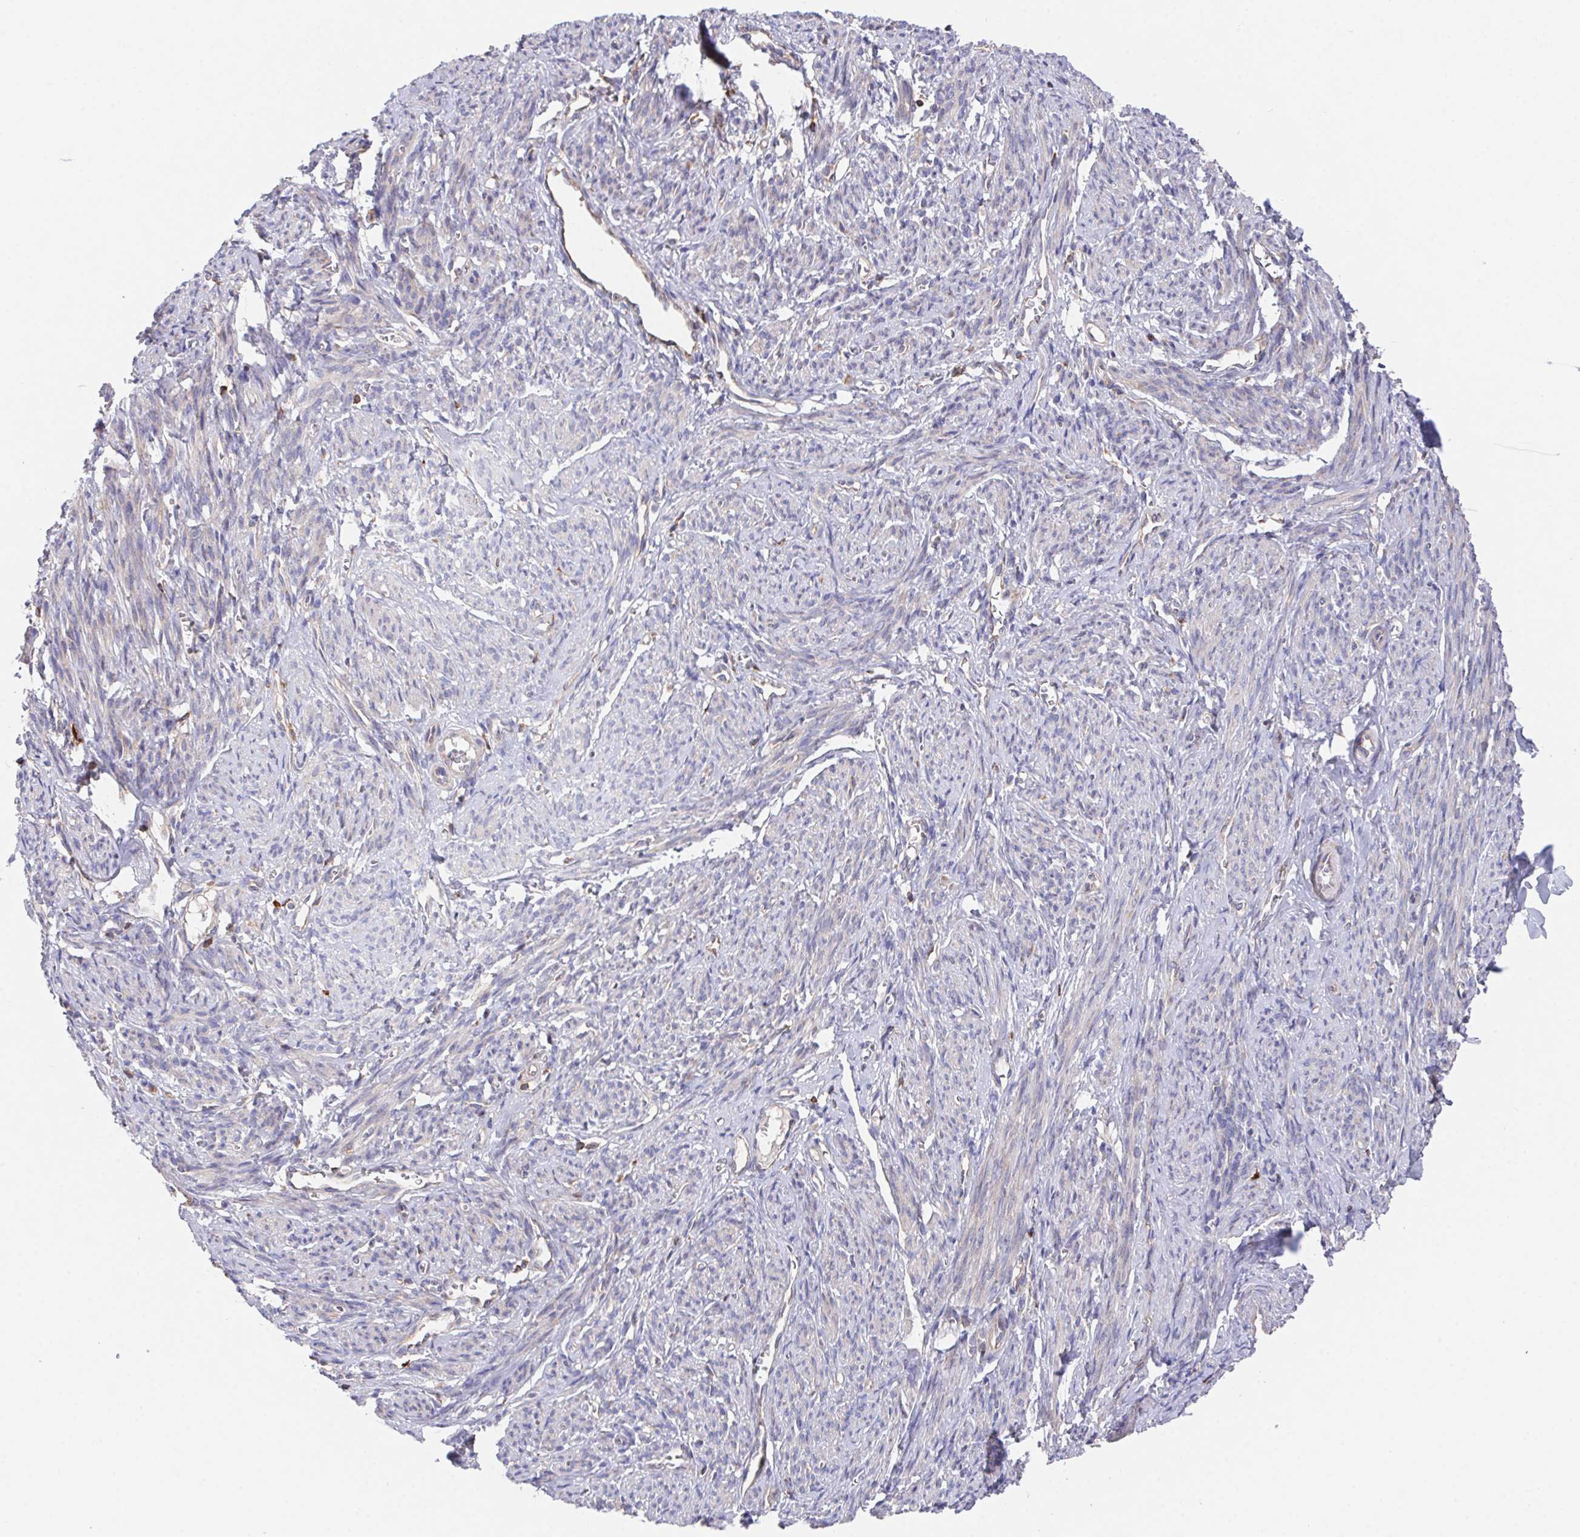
{"staining": {"intensity": "weak", "quantity": "25%-75%", "location": "cytoplasmic/membranous"}, "tissue": "smooth muscle", "cell_type": "Smooth muscle cells", "image_type": "normal", "snomed": [{"axis": "morphology", "description": "Normal tissue, NOS"}, {"axis": "topography", "description": "Smooth muscle"}], "caption": "The image demonstrates immunohistochemical staining of unremarkable smooth muscle. There is weak cytoplasmic/membranous positivity is seen in approximately 25%-75% of smooth muscle cells. (IHC, brightfield microscopy, high magnification).", "gene": "FAM241A", "patient": {"sex": "female", "age": 65}}